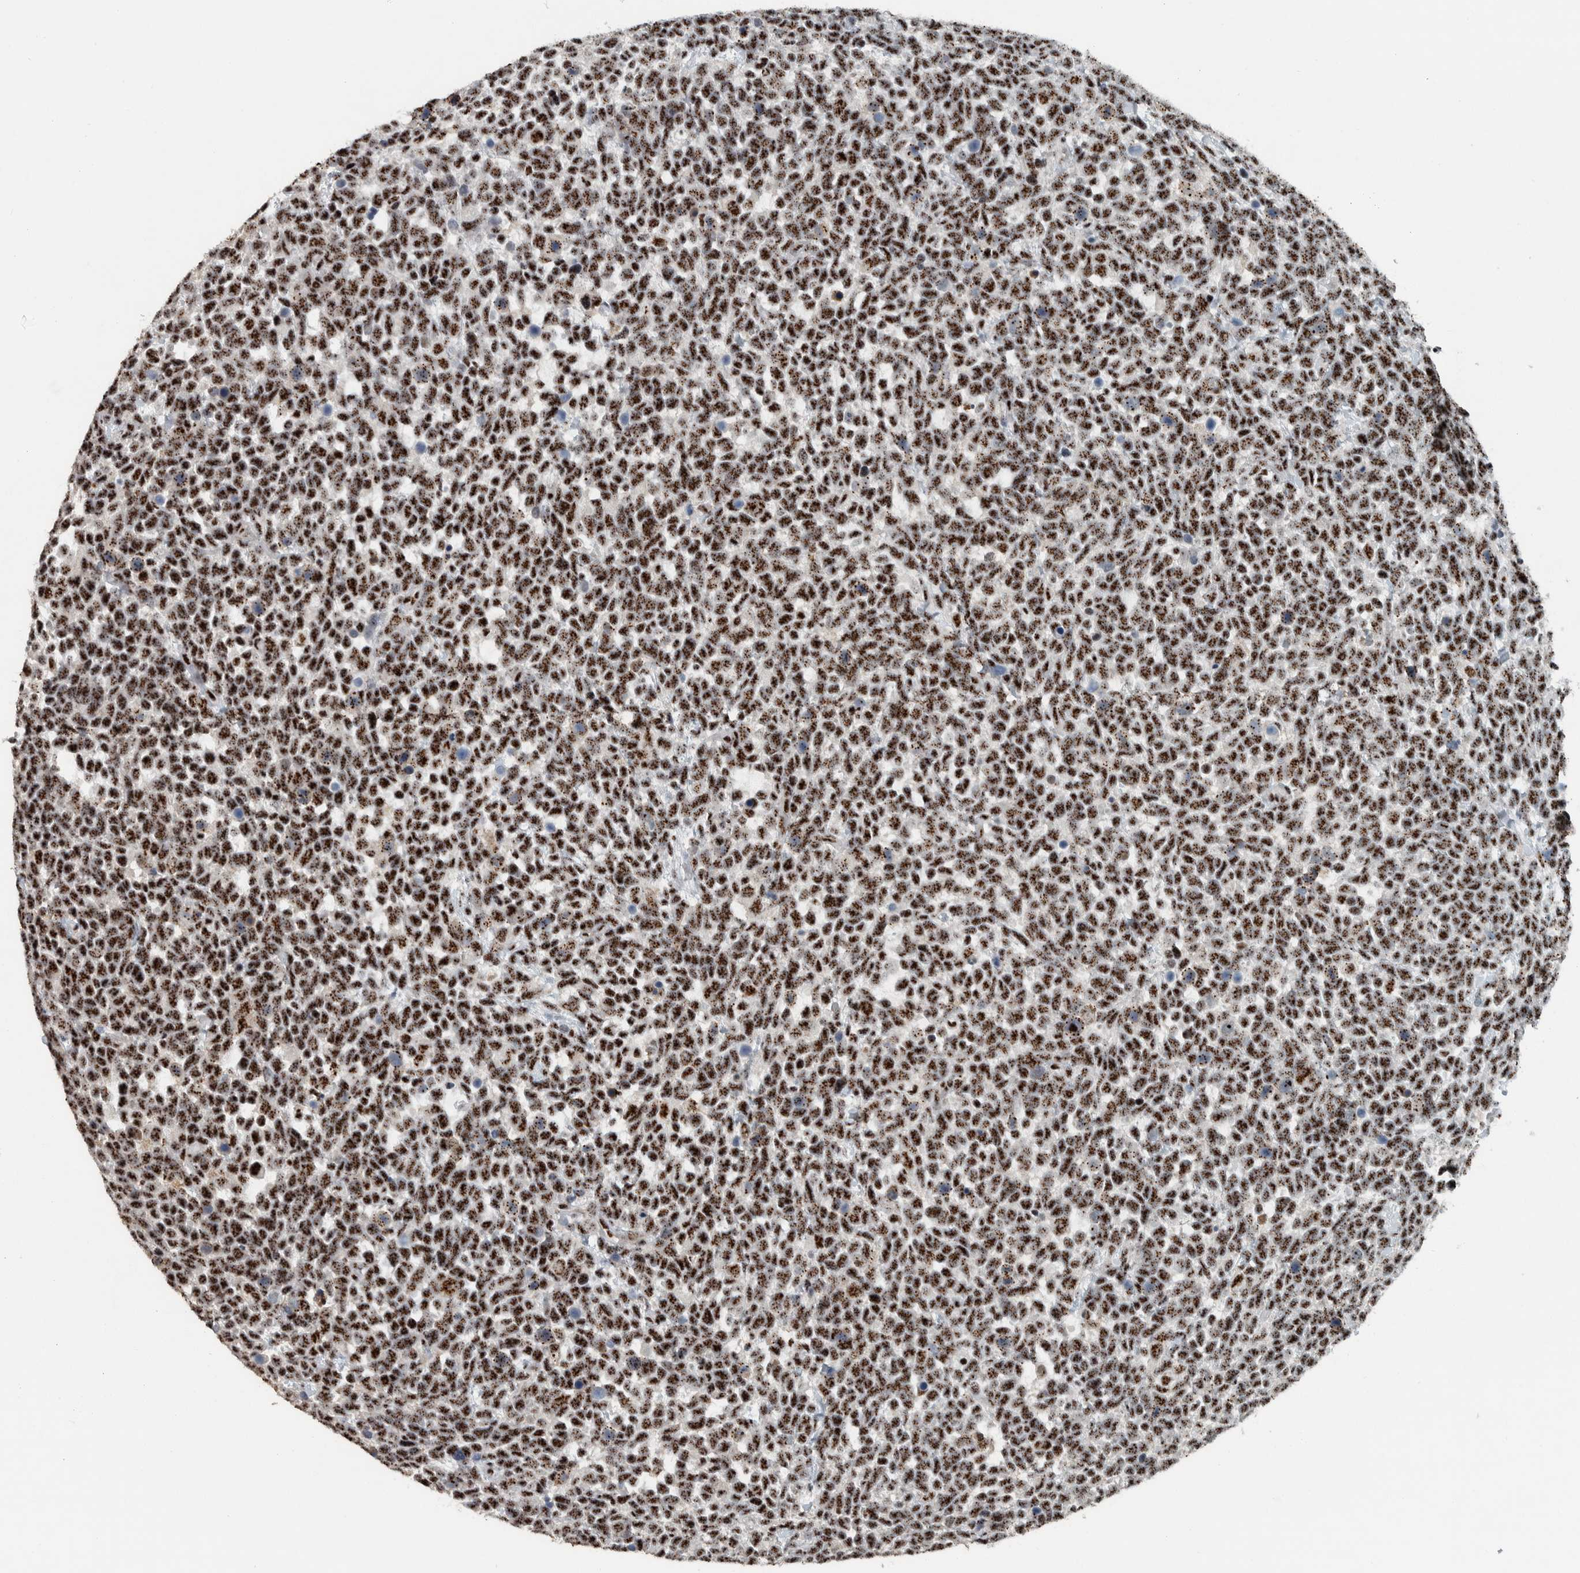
{"staining": {"intensity": "strong", "quantity": ">75%", "location": "nuclear"}, "tissue": "urothelial cancer", "cell_type": "Tumor cells", "image_type": "cancer", "snomed": [{"axis": "morphology", "description": "Urothelial carcinoma, High grade"}, {"axis": "topography", "description": "Urinary bladder"}], "caption": "Human high-grade urothelial carcinoma stained with a brown dye reveals strong nuclear positive staining in approximately >75% of tumor cells.", "gene": "SON", "patient": {"sex": "female", "age": 82}}